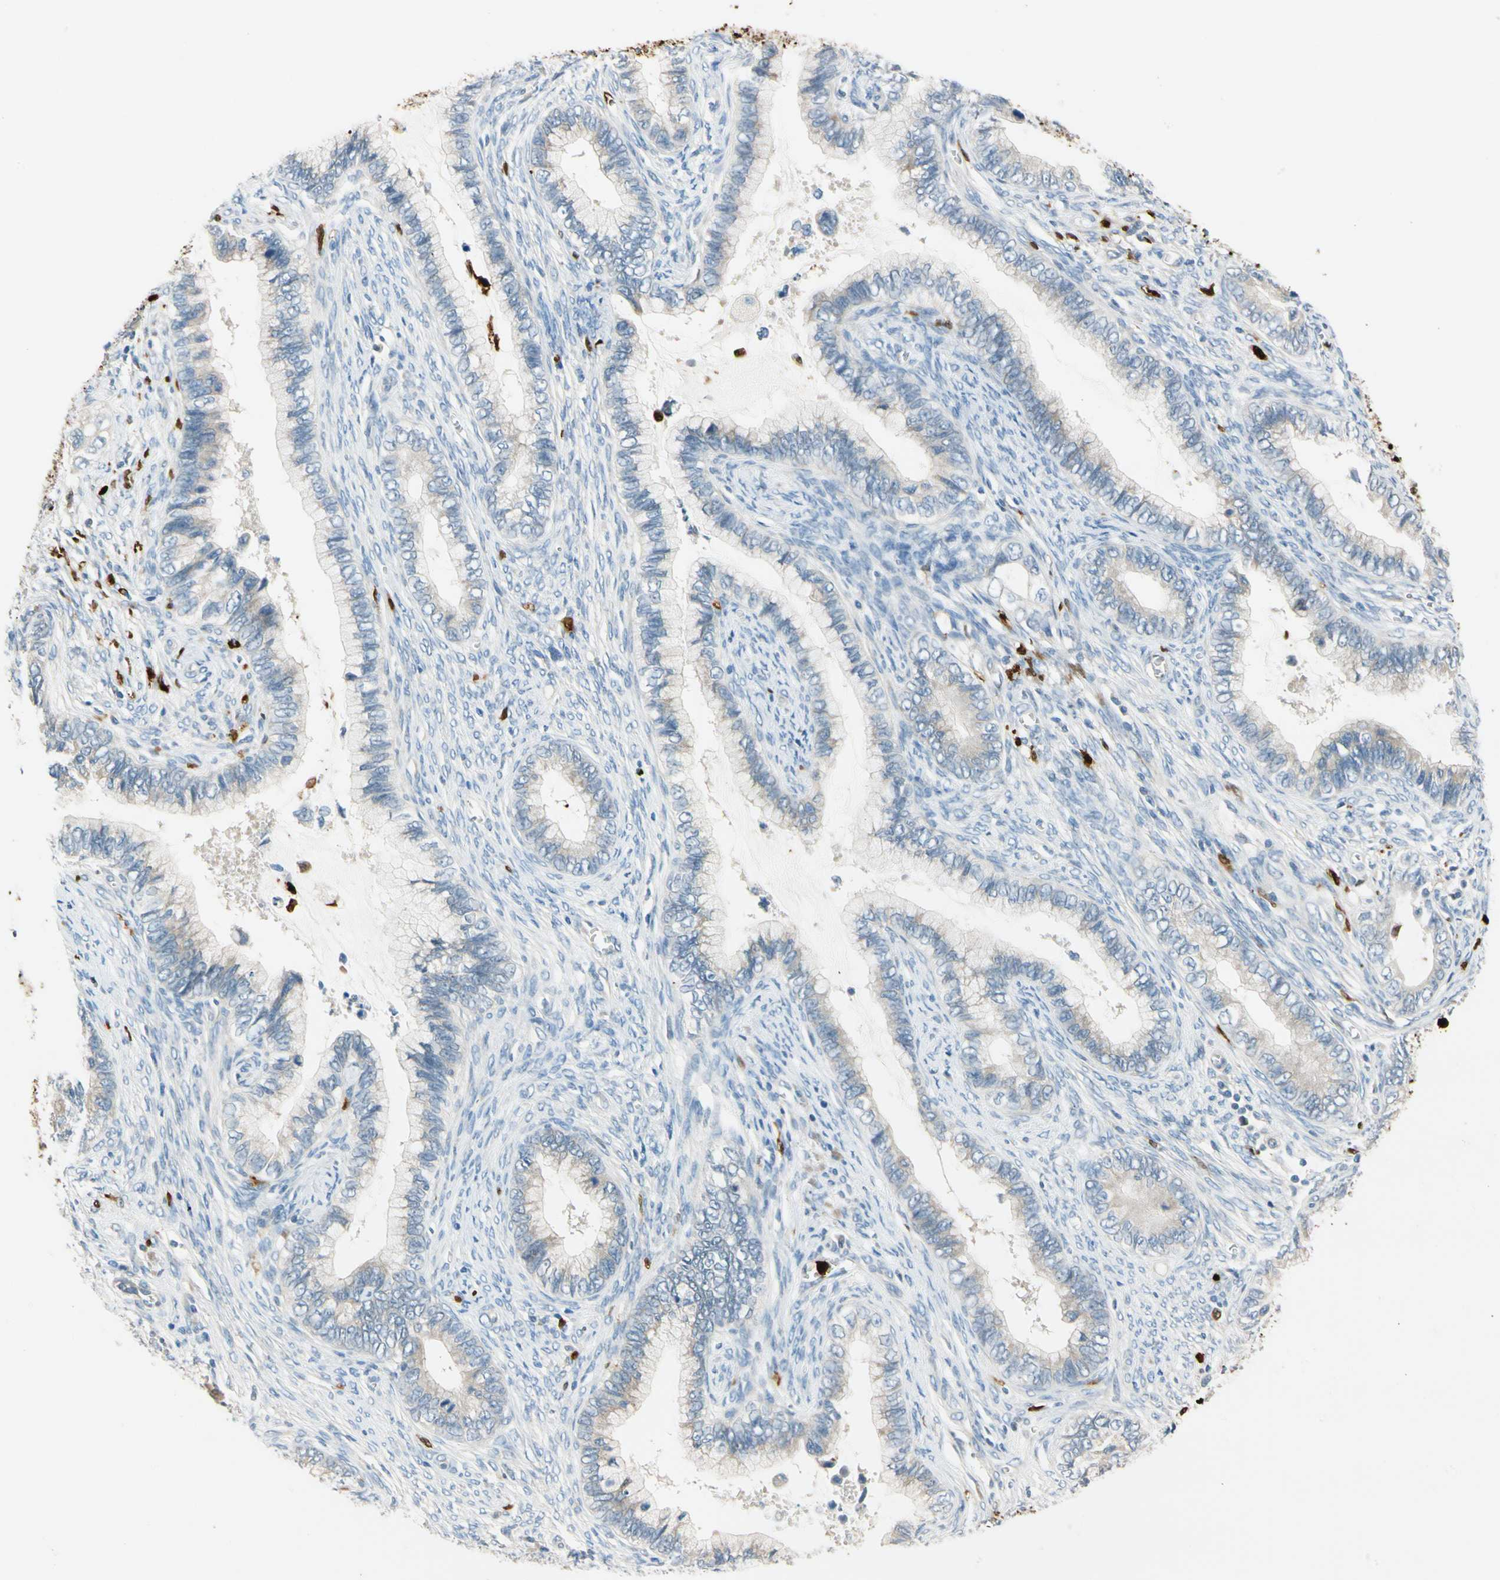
{"staining": {"intensity": "weak", "quantity": "25%-75%", "location": "cytoplasmic/membranous"}, "tissue": "cervical cancer", "cell_type": "Tumor cells", "image_type": "cancer", "snomed": [{"axis": "morphology", "description": "Adenocarcinoma, NOS"}, {"axis": "topography", "description": "Cervix"}], "caption": "Adenocarcinoma (cervical) stained with a brown dye shows weak cytoplasmic/membranous positive expression in approximately 25%-75% of tumor cells.", "gene": "TRAF5", "patient": {"sex": "female", "age": 44}}